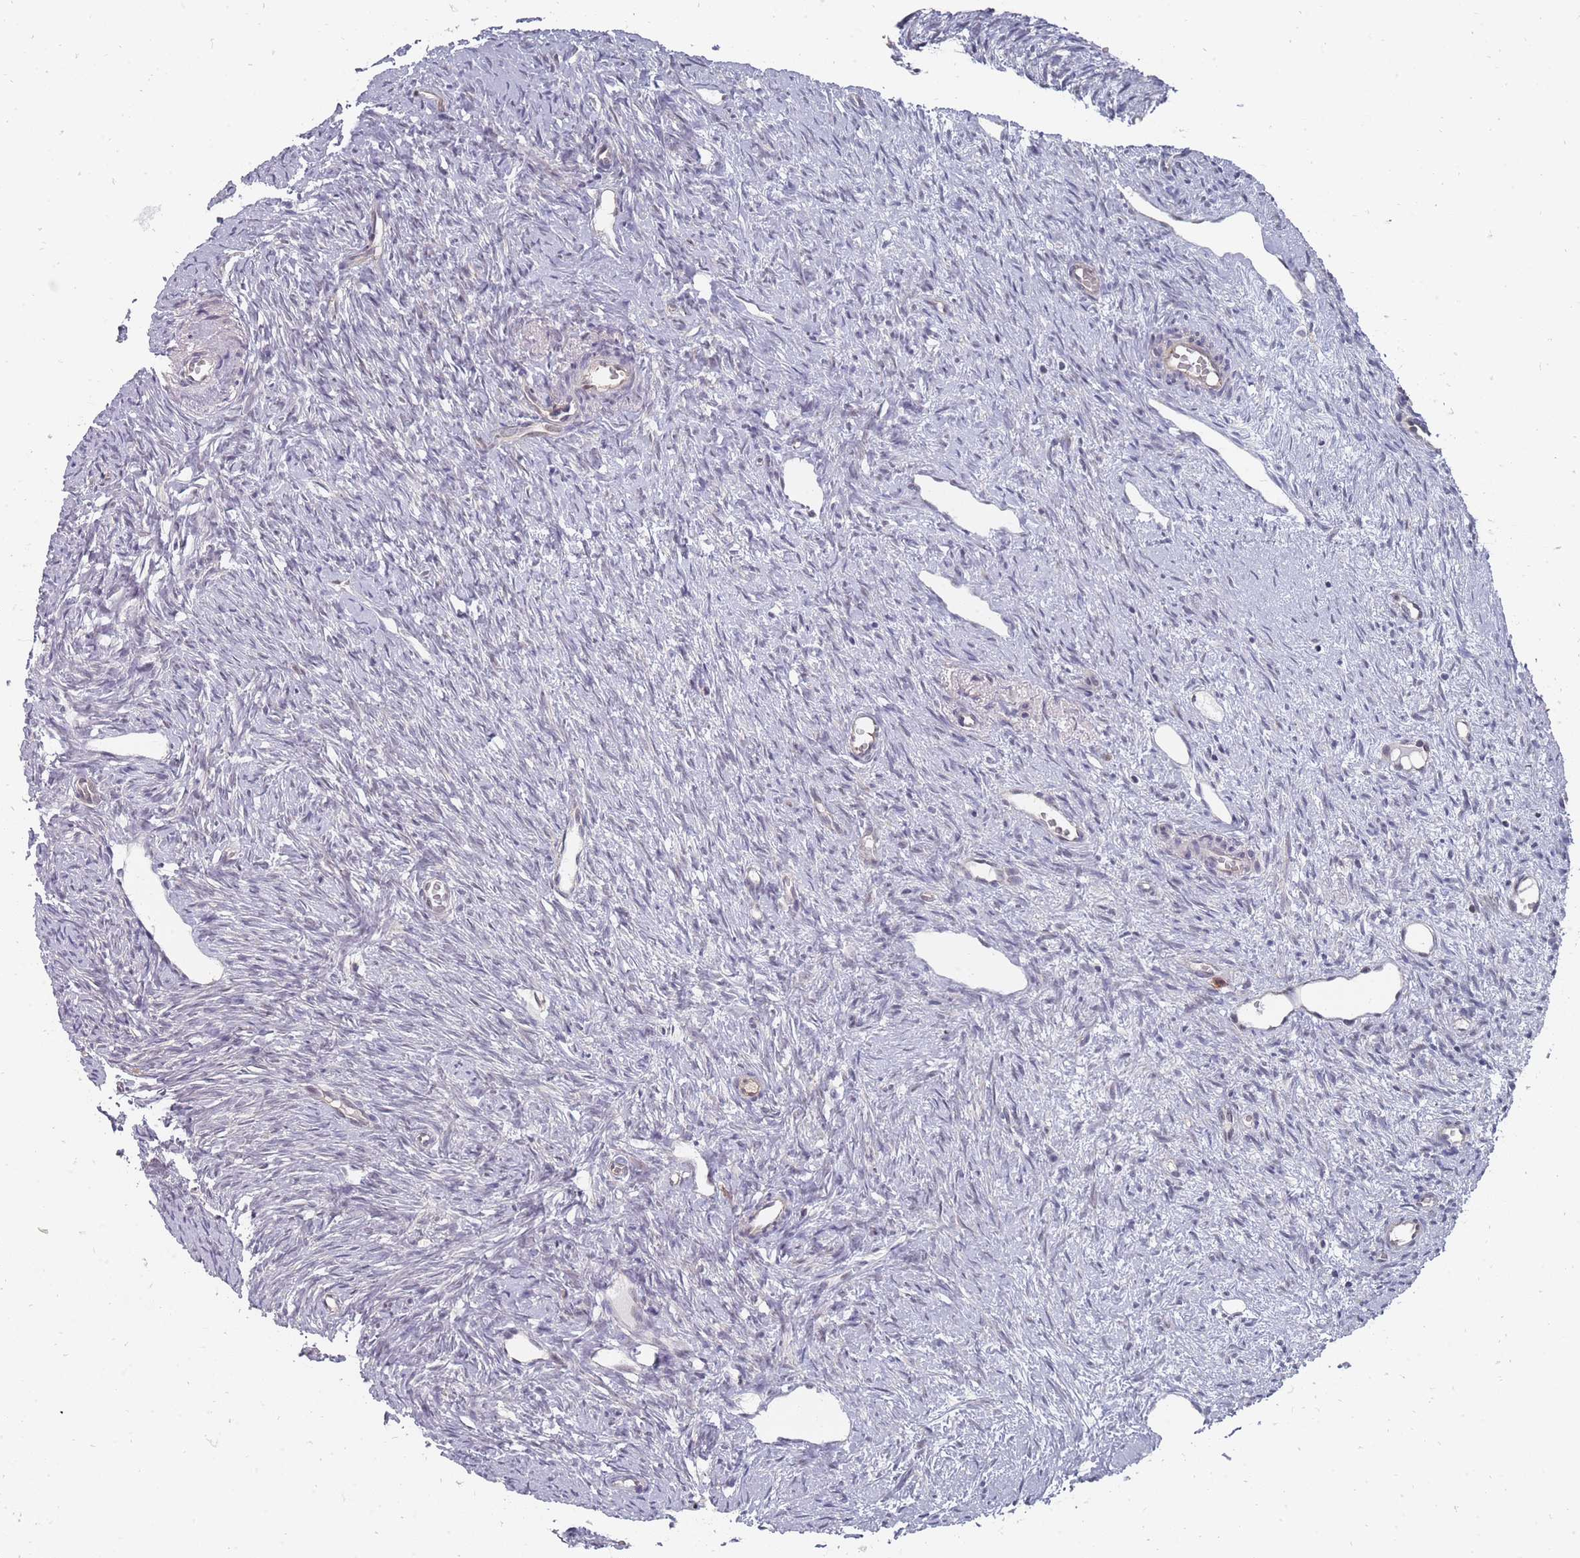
{"staining": {"intensity": "negative", "quantity": "none", "location": "none"}, "tissue": "ovary", "cell_type": "Ovarian stroma cells", "image_type": "normal", "snomed": [{"axis": "morphology", "description": "Normal tissue, NOS"}, {"axis": "topography", "description": "Ovary"}], "caption": "Micrograph shows no protein staining in ovarian stroma cells of unremarkable ovary.", "gene": "NKD1", "patient": {"sex": "female", "age": 51}}